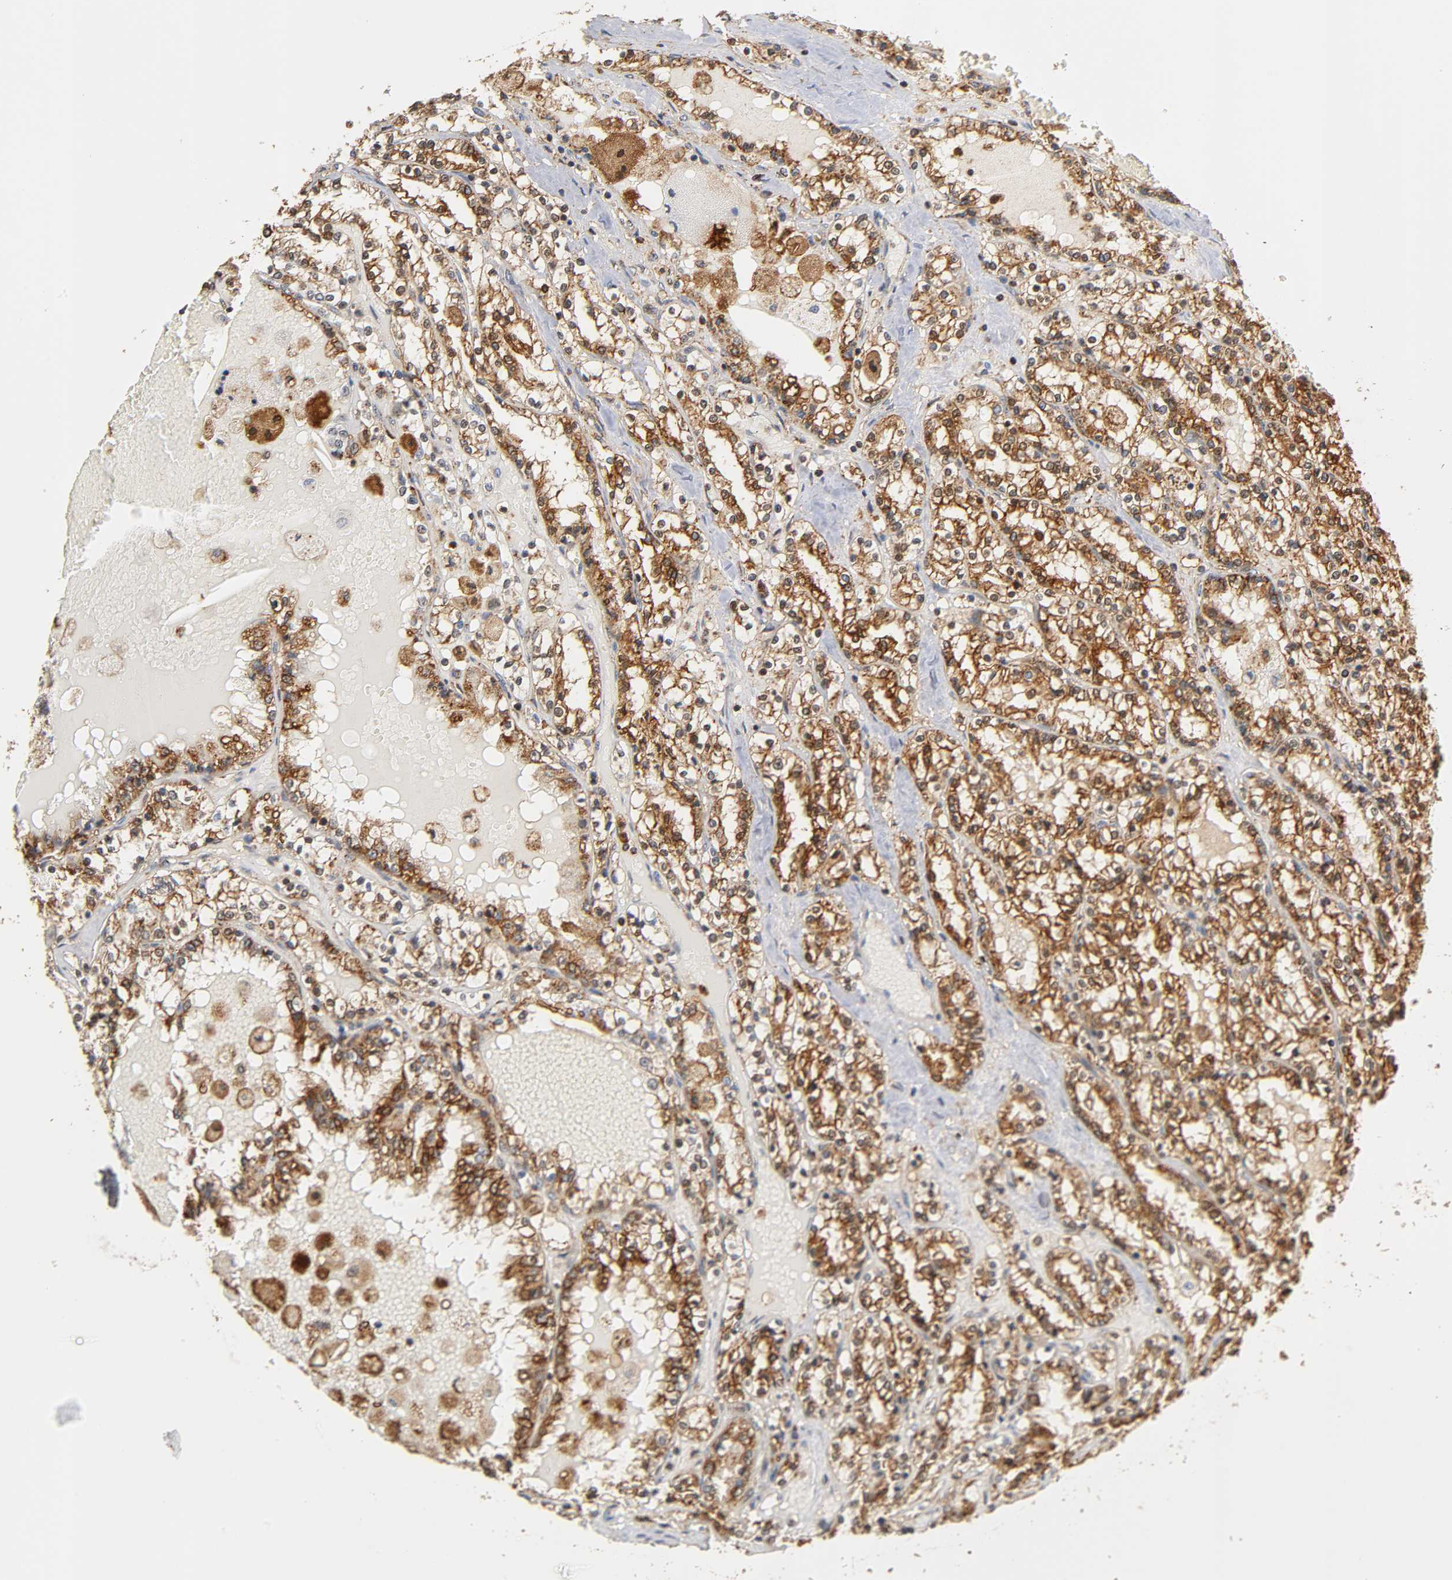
{"staining": {"intensity": "moderate", "quantity": ">75%", "location": "cytoplasmic/membranous"}, "tissue": "renal cancer", "cell_type": "Tumor cells", "image_type": "cancer", "snomed": [{"axis": "morphology", "description": "Adenocarcinoma, NOS"}, {"axis": "topography", "description": "Kidney"}], "caption": "Human renal cancer (adenocarcinoma) stained for a protein (brown) shows moderate cytoplasmic/membranous positive expression in approximately >75% of tumor cells.", "gene": "ANXA11", "patient": {"sex": "female", "age": 56}}